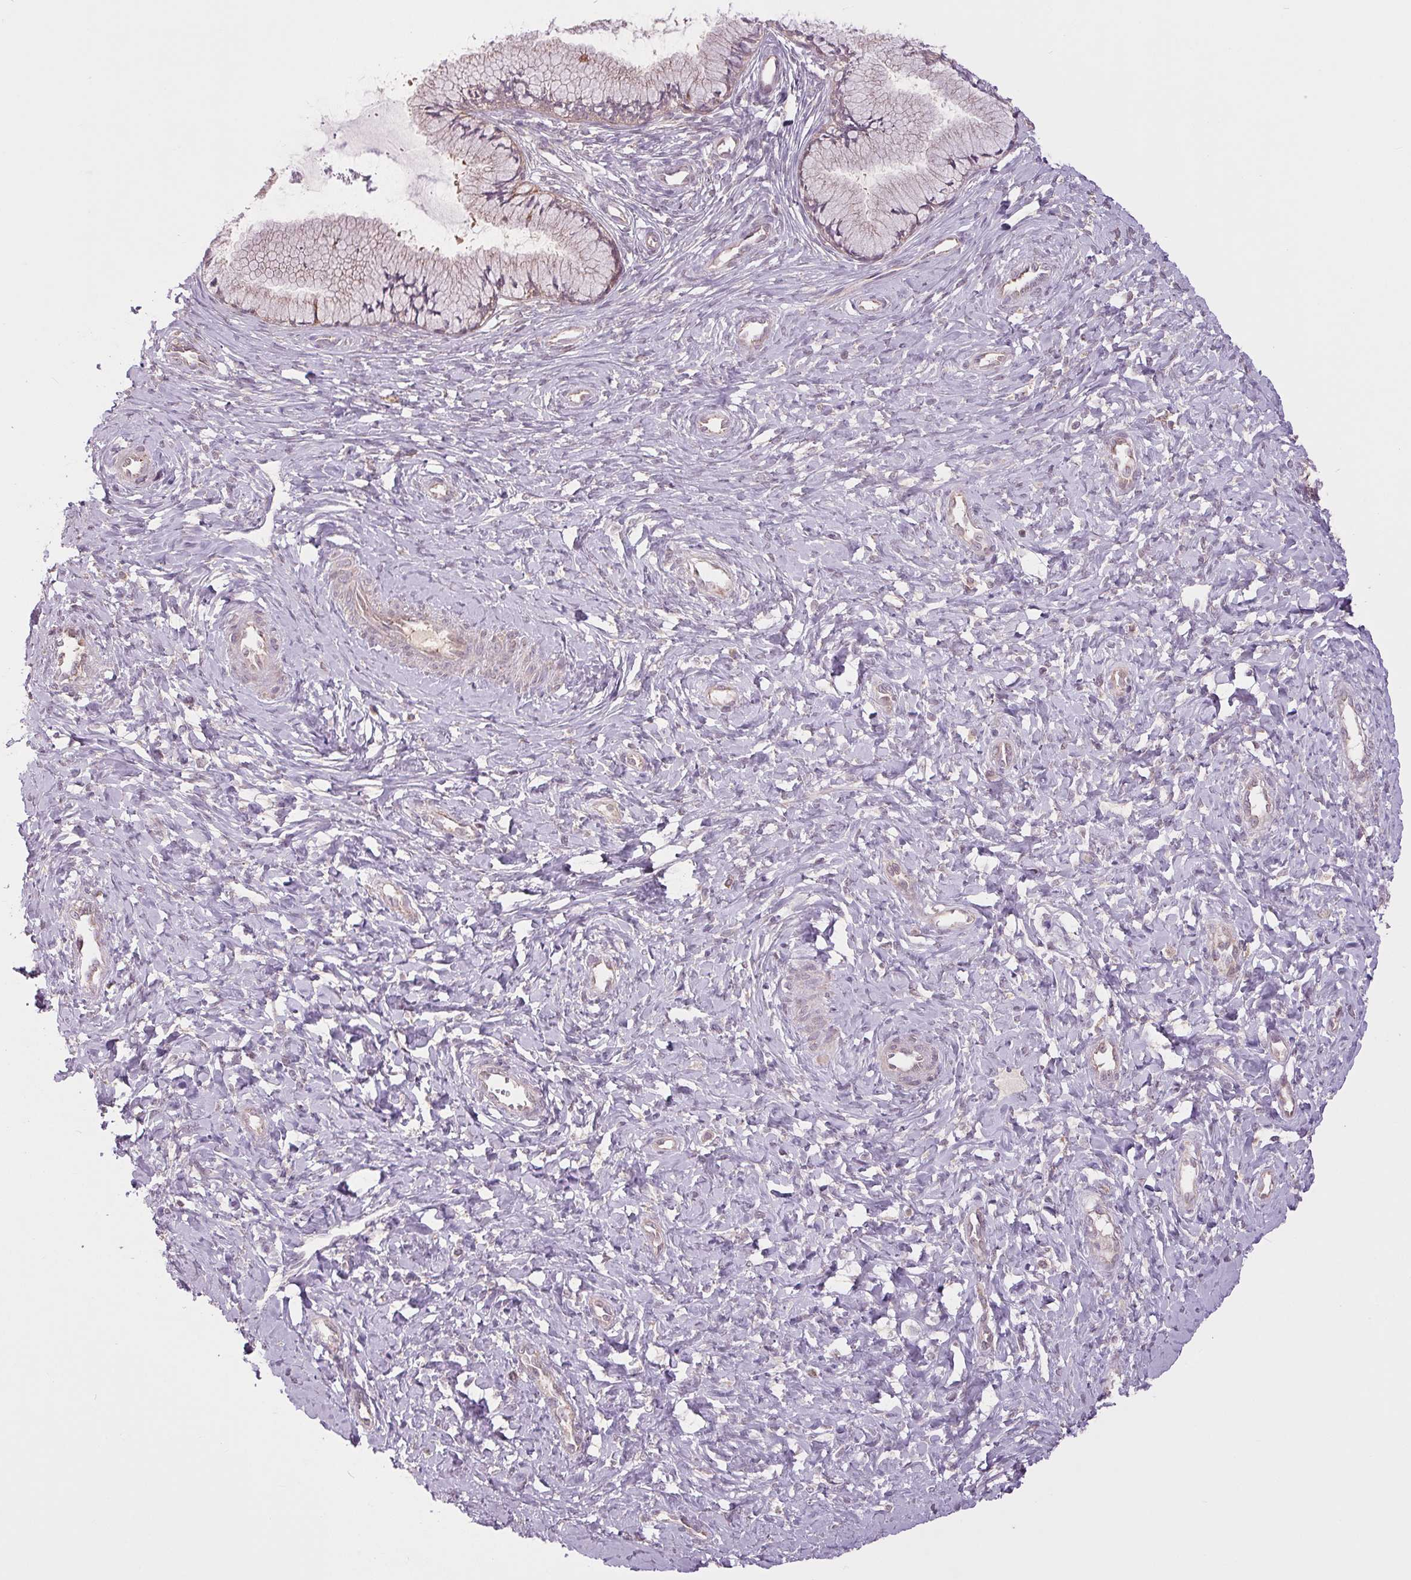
{"staining": {"intensity": "weak", "quantity": "25%-75%", "location": "cytoplasmic/membranous"}, "tissue": "cervix", "cell_type": "Glandular cells", "image_type": "normal", "snomed": [{"axis": "morphology", "description": "Normal tissue, NOS"}, {"axis": "topography", "description": "Cervix"}], "caption": "The immunohistochemical stain shows weak cytoplasmic/membranous expression in glandular cells of benign cervix.", "gene": "MAP3K5", "patient": {"sex": "female", "age": 37}}